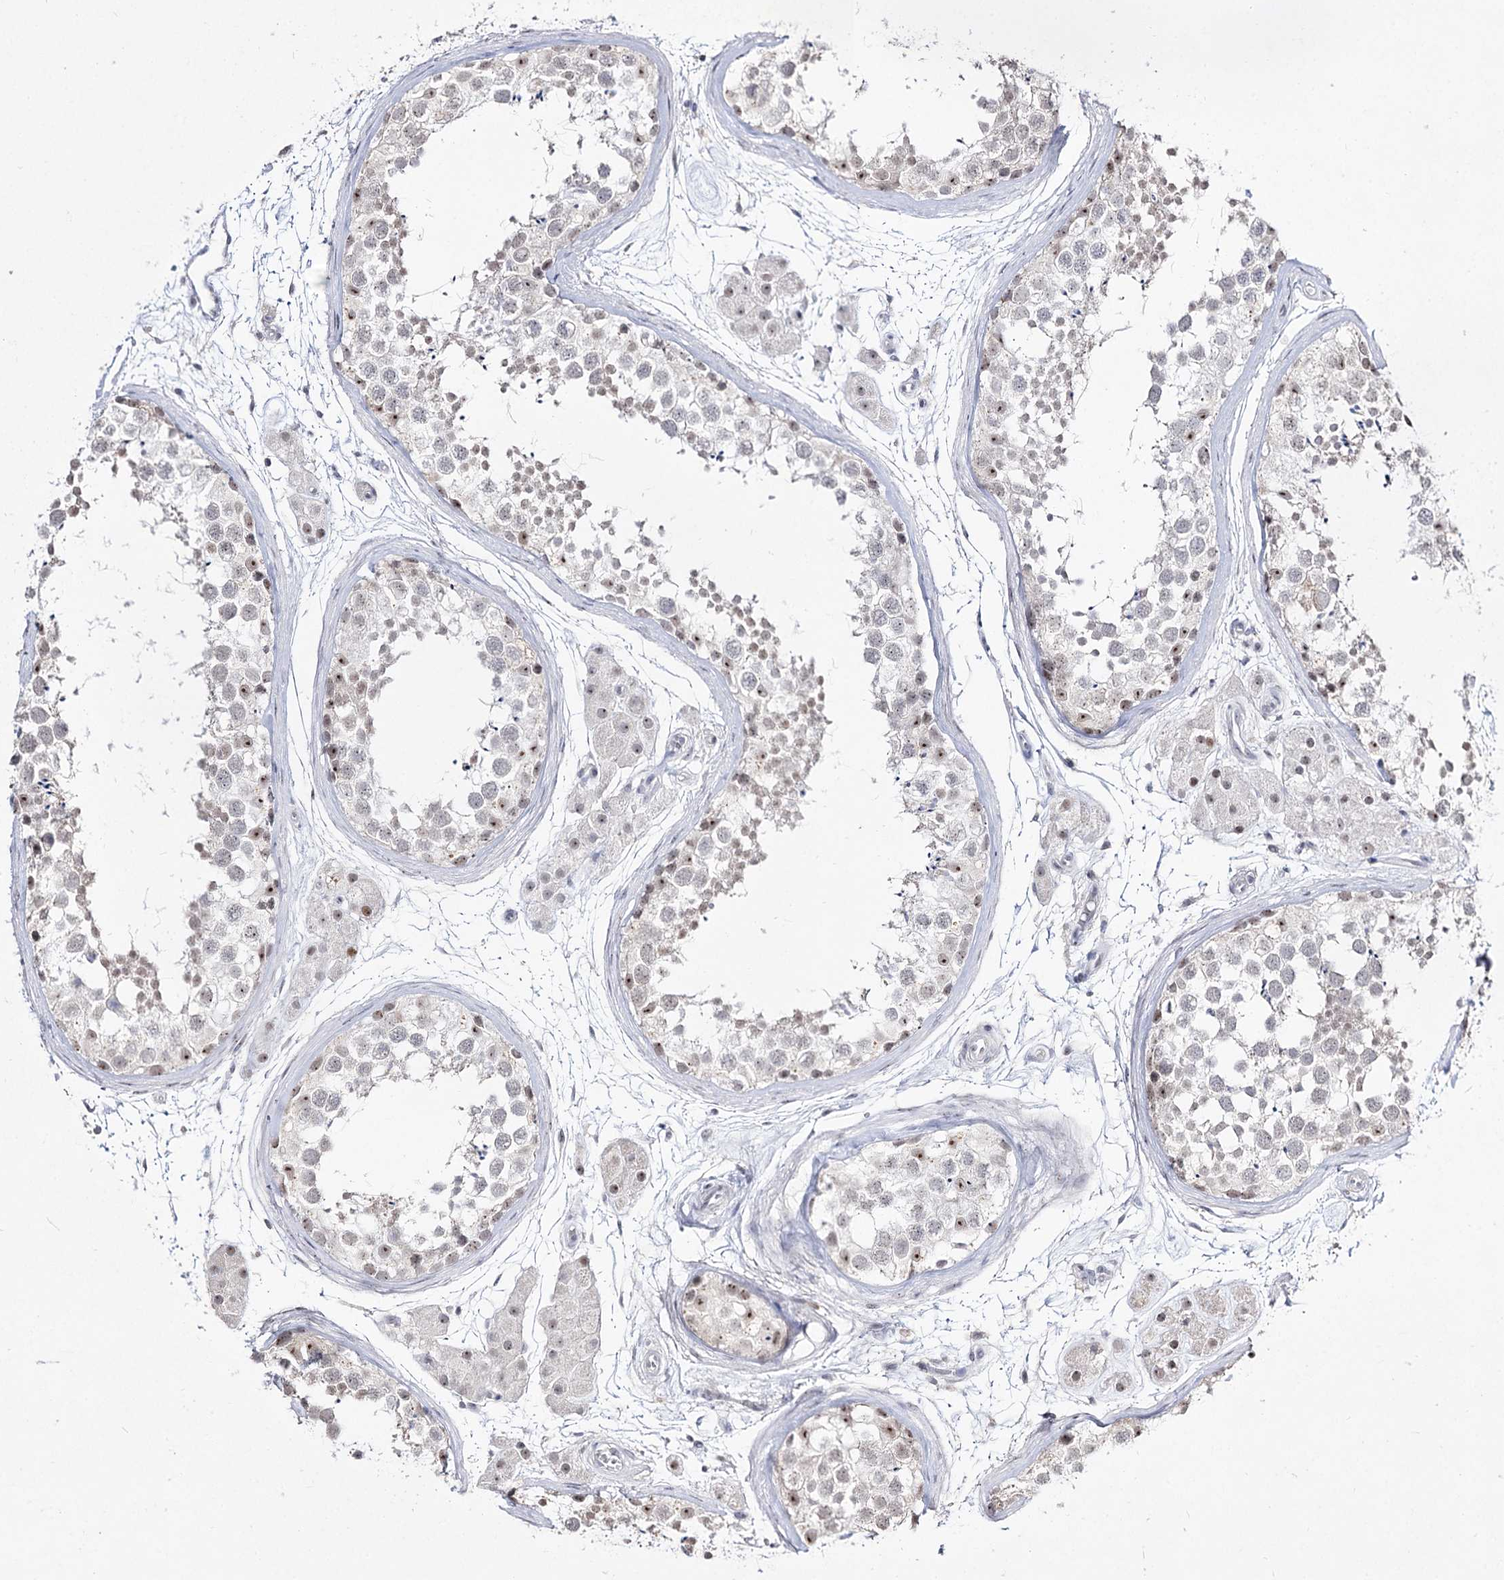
{"staining": {"intensity": "weak", "quantity": "25%-75%", "location": "nuclear"}, "tissue": "testis", "cell_type": "Cells in seminiferous ducts", "image_type": "normal", "snomed": [{"axis": "morphology", "description": "Normal tissue, NOS"}, {"axis": "topography", "description": "Testis"}], "caption": "Protein positivity by immunohistochemistry demonstrates weak nuclear staining in approximately 25%-75% of cells in seminiferous ducts in normal testis.", "gene": "DDX50", "patient": {"sex": "male", "age": 56}}